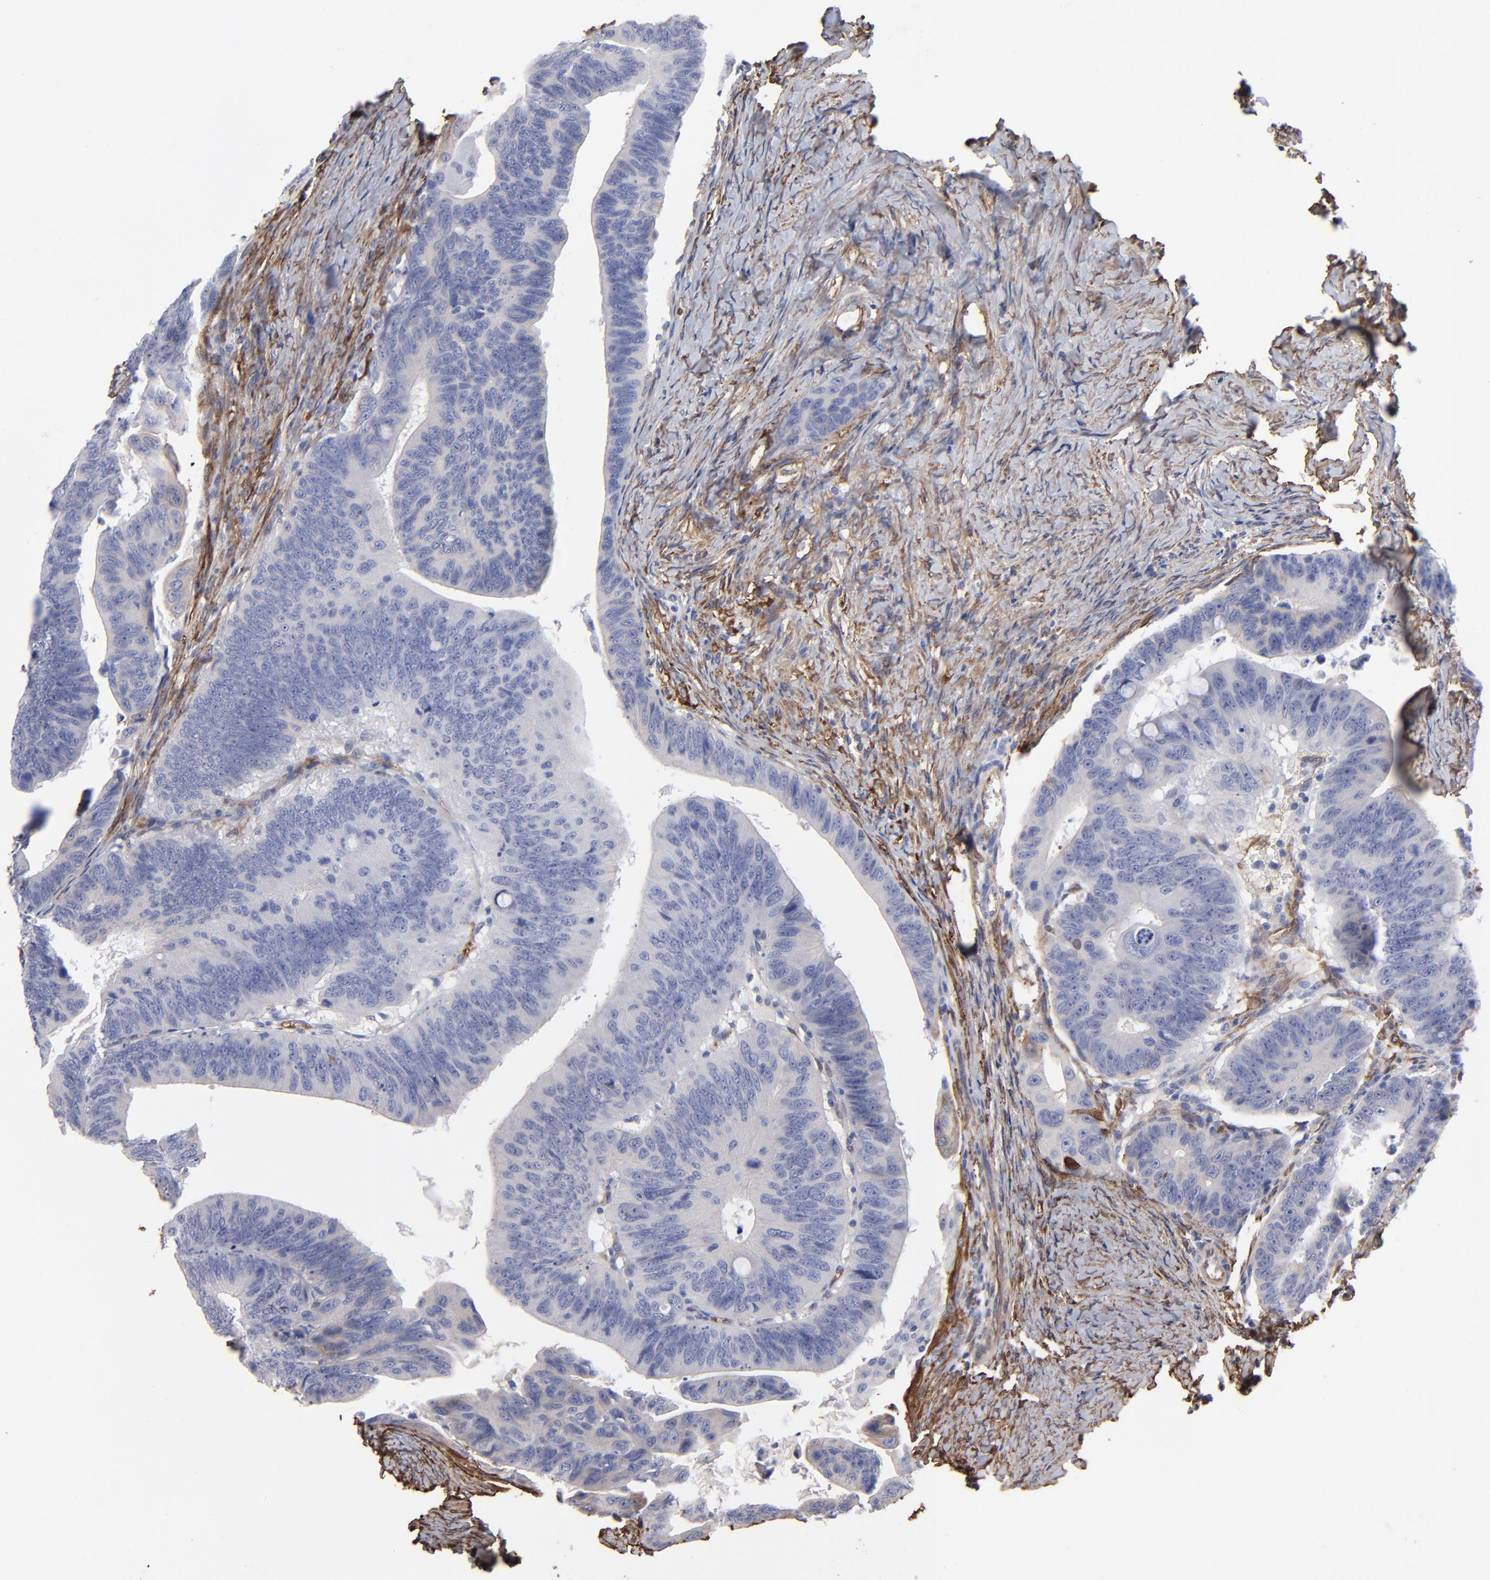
{"staining": {"intensity": "negative", "quantity": "none", "location": "none"}, "tissue": "colorectal cancer", "cell_type": "Tumor cells", "image_type": "cancer", "snomed": [{"axis": "morphology", "description": "Adenocarcinoma, NOS"}, {"axis": "topography", "description": "Colon"}], "caption": "DAB (3,3'-diaminobenzidine) immunohistochemical staining of adenocarcinoma (colorectal) shows no significant staining in tumor cells.", "gene": "CILP", "patient": {"sex": "female", "age": 55}}